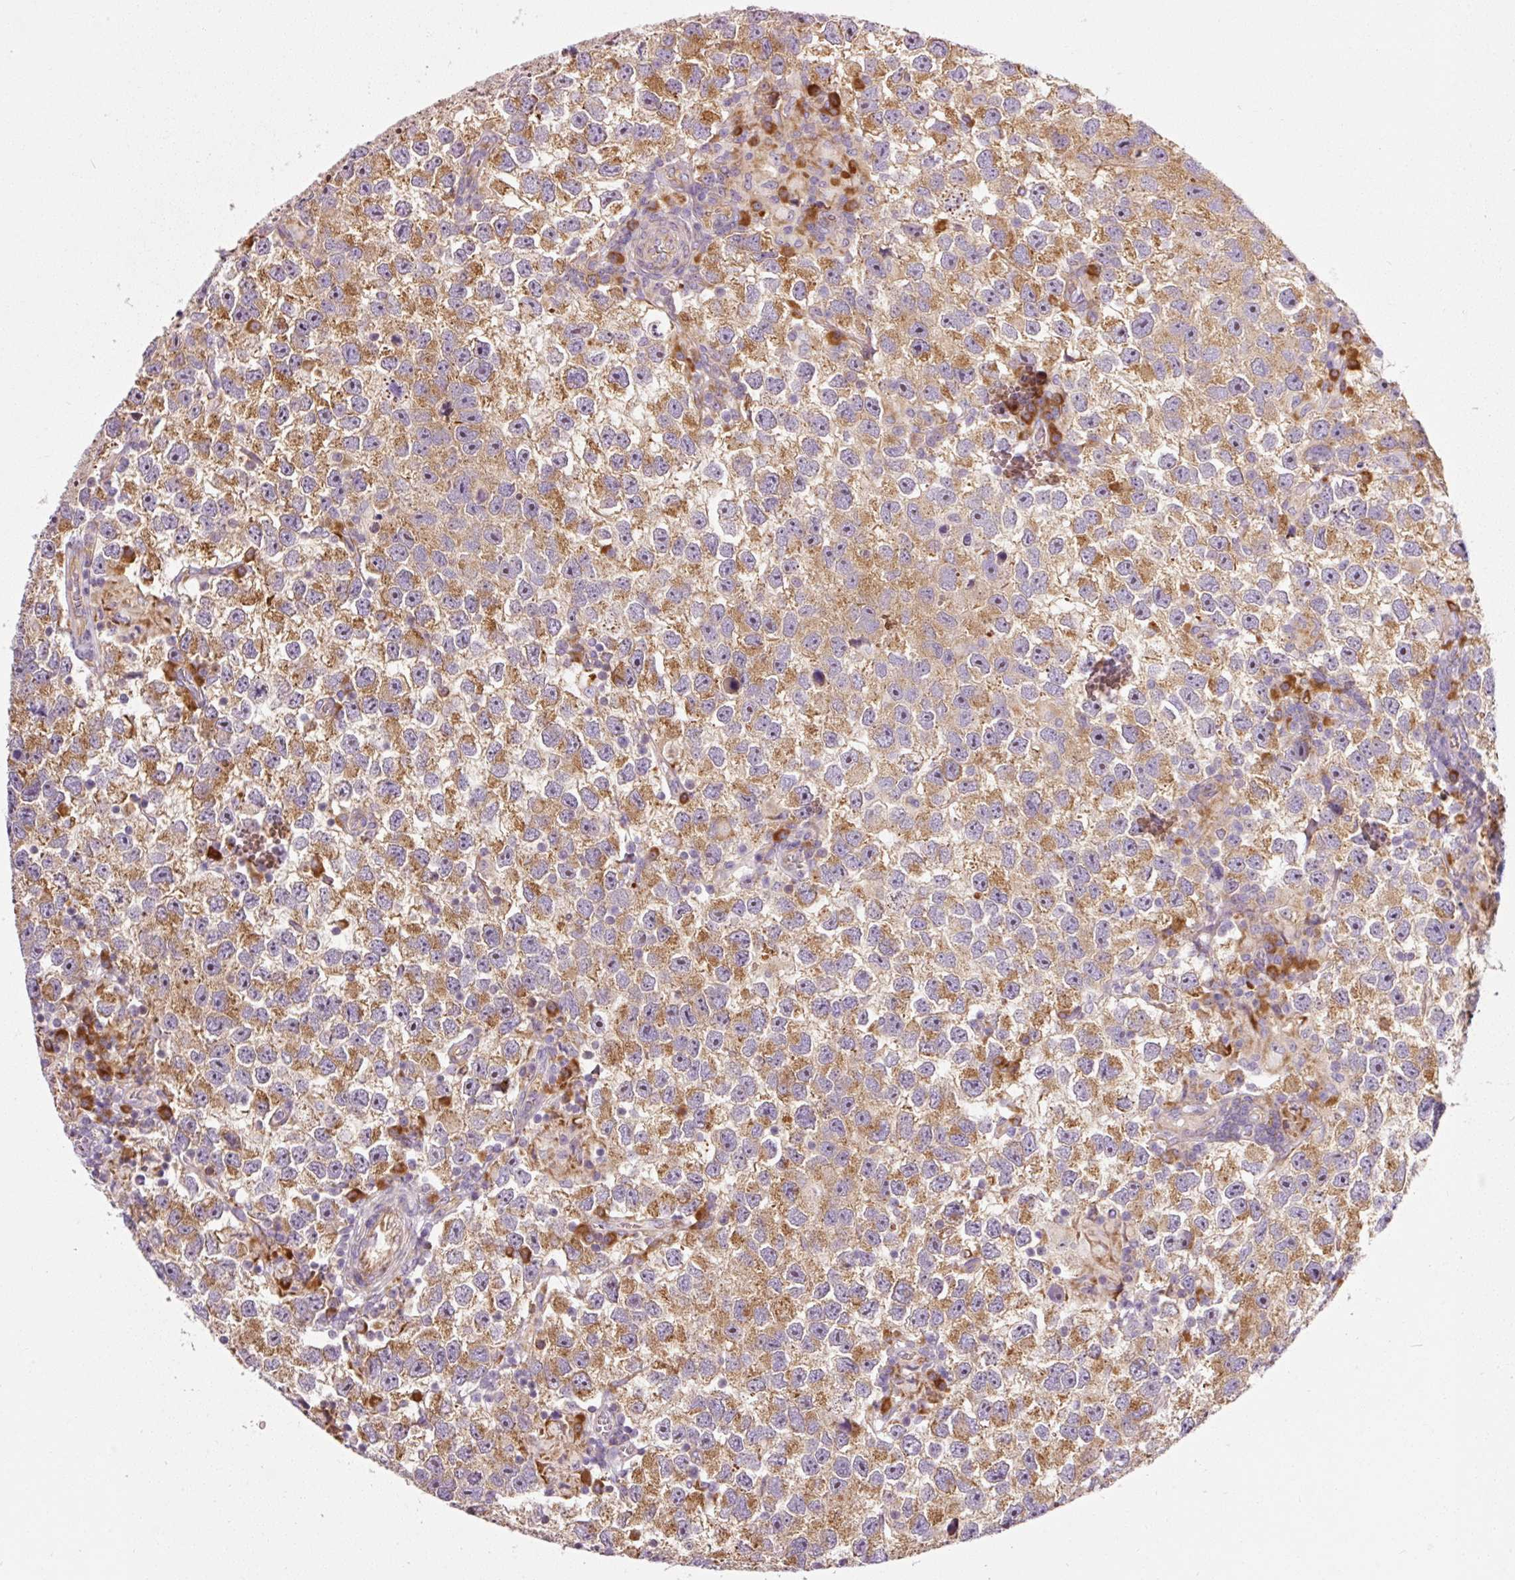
{"staining": {"intensity": "moderate", "quantity": ">75%", "location": "cytoplasmic/membranous"}, "tissue": "testis cancer", "cell_type": "Tumor cells", "image_type": "cancer", "snomed": [{"axis": "morphology", "description": "Seminoma, NOS"}, {"axis": "topography", "description": "Testis"}], "caption": "Immunohistochemical staining of testis seminoma shows medium levels of moderate cytoplasmic/membranous staining in approximately >75% of tumor cells.", "gene": "RPL10A", "patient": {"sex": "male", "age": 26}}